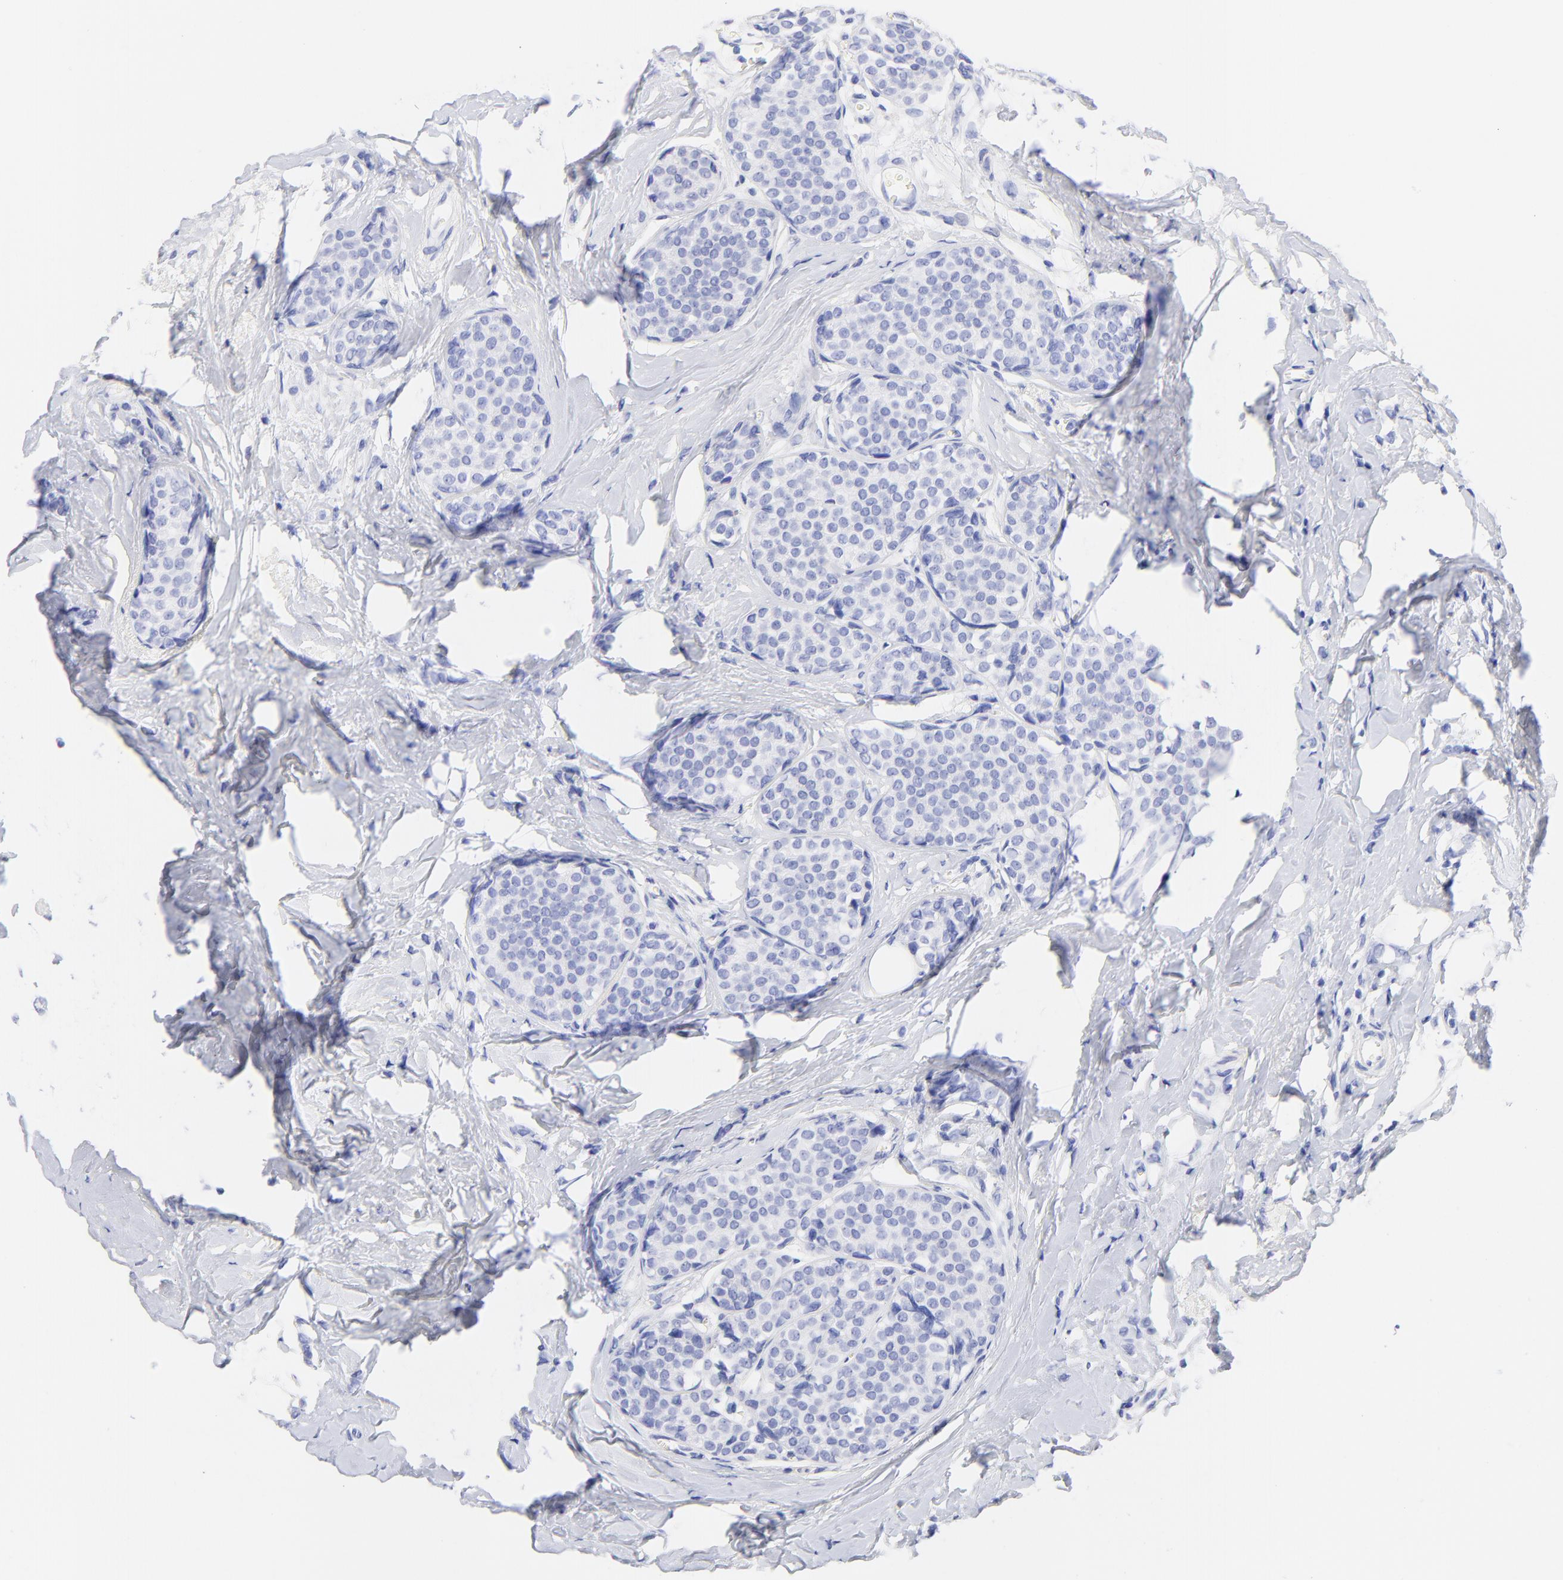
{"staining": {"intensity": "negative", "quantity": "none", "location": "none"}, "tissue": "breast cancer", "cell_type": "Tumor cells", "image_type": "cancer", "snomed": [{"axis": "morphology", "description": "Lobular carcinoma"}, {"axis": "topography", "description": "Breast"}], "caption": "Immunohistochemistry image of neoplastic tissue: breast lobular carcinoma stained with DAB (3,3'-diaminobenzidine) displays no significant protein expression in tumor cells.", "gene": "C1QTNF6", "patient": {"sex": "female", "age": 64}}